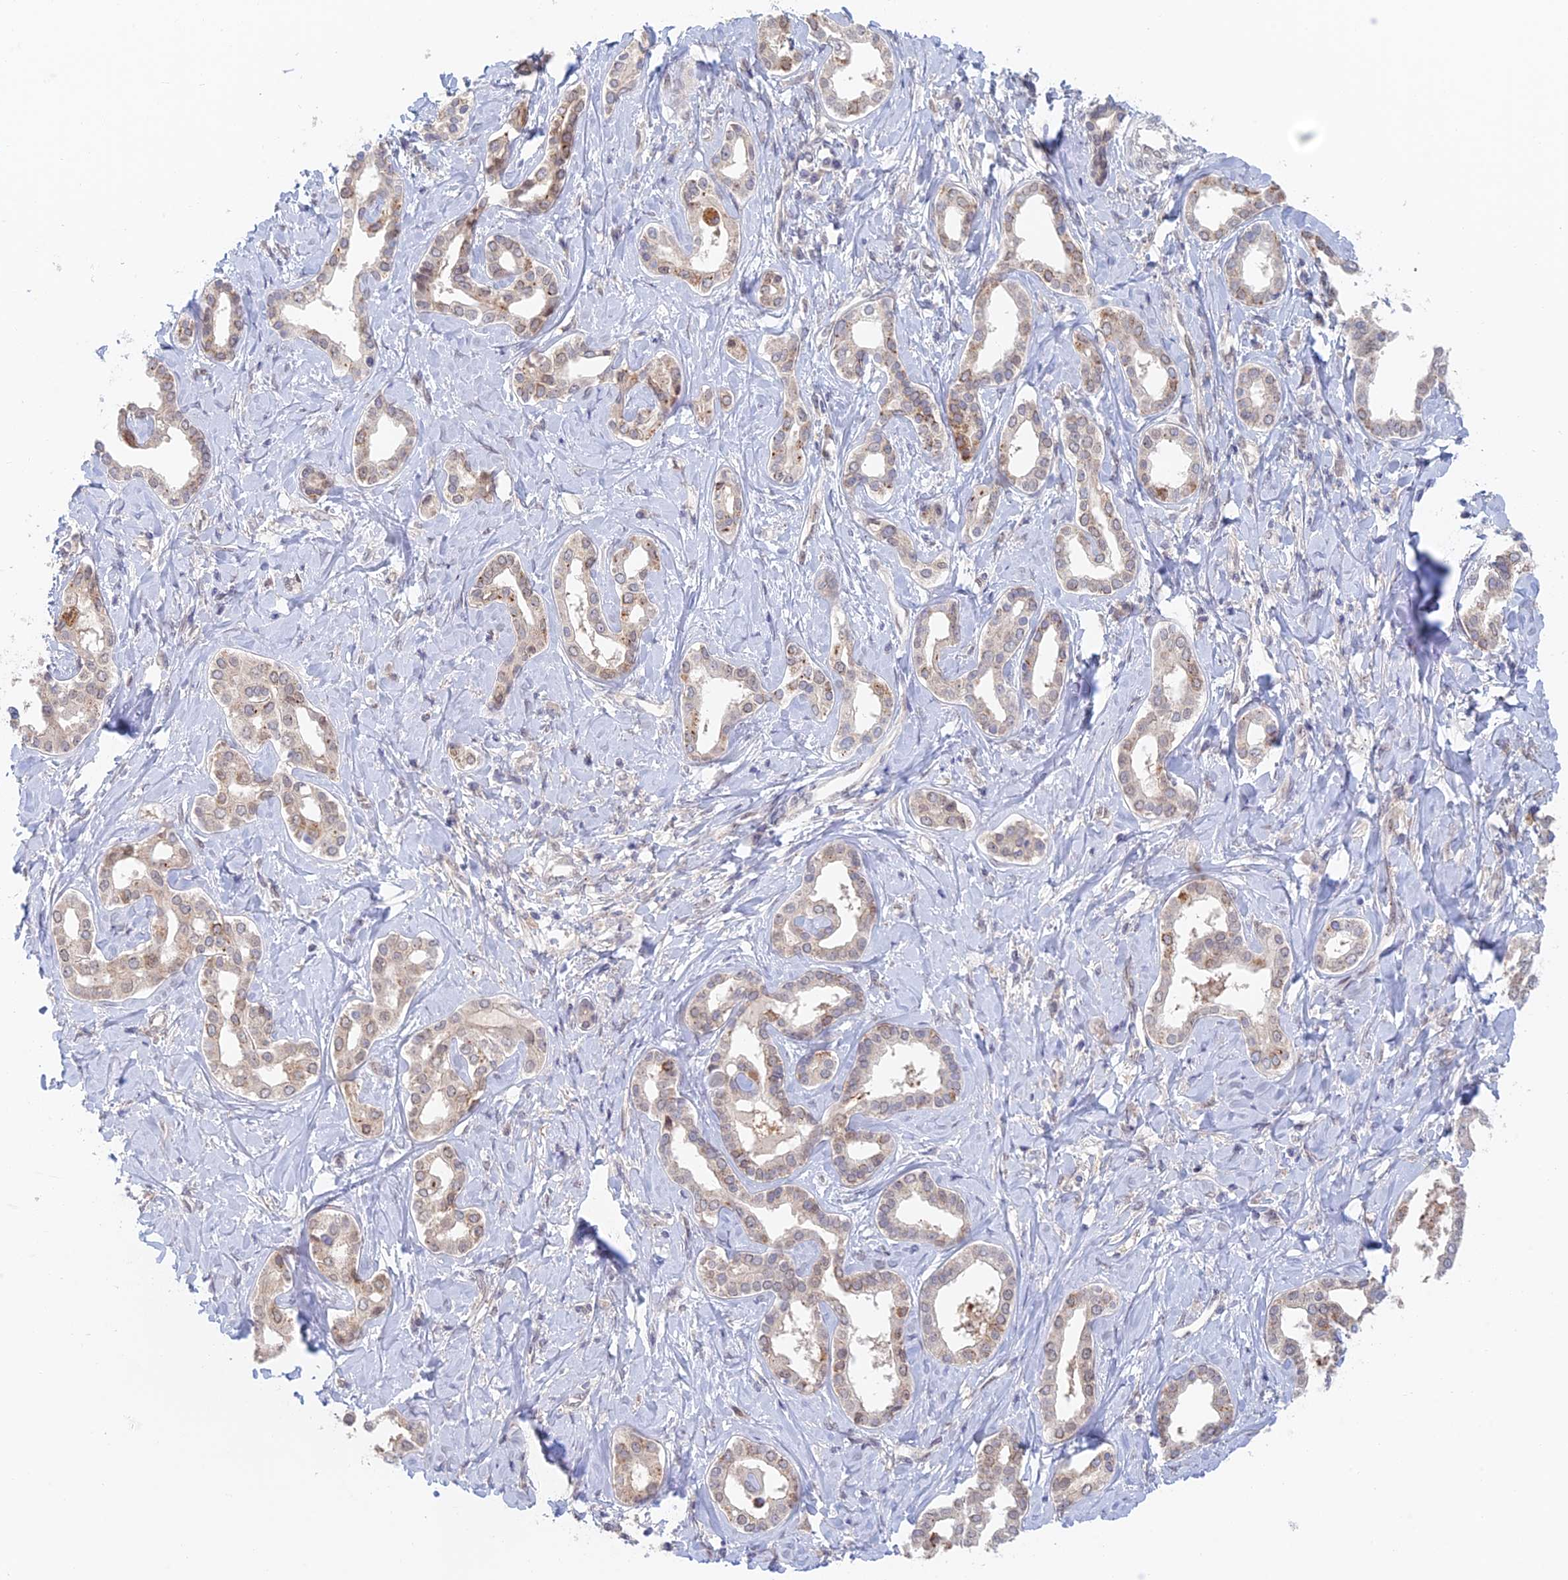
{"staining": {"intensity": "weak", "quantity": "<25%", "location": "cytoplasmic/membranous"}, "tissue": "liver cancer", "cell_type": "Tumor cells", "image_type": "cancer", "snomed": [{"axis": "morphology", "description": "Cholangiocarcinoma"}, {"axis": "topography", "description": "Liver"}], "caption": "The IHC image has no significant expression in tumor cells of liver cancer (cholangiocarcinoma) tissue. (DAB IHC with hematoxylin counter stain).", "gene": "ZUP1", "patient": {"sex": "female", "age": 77}}